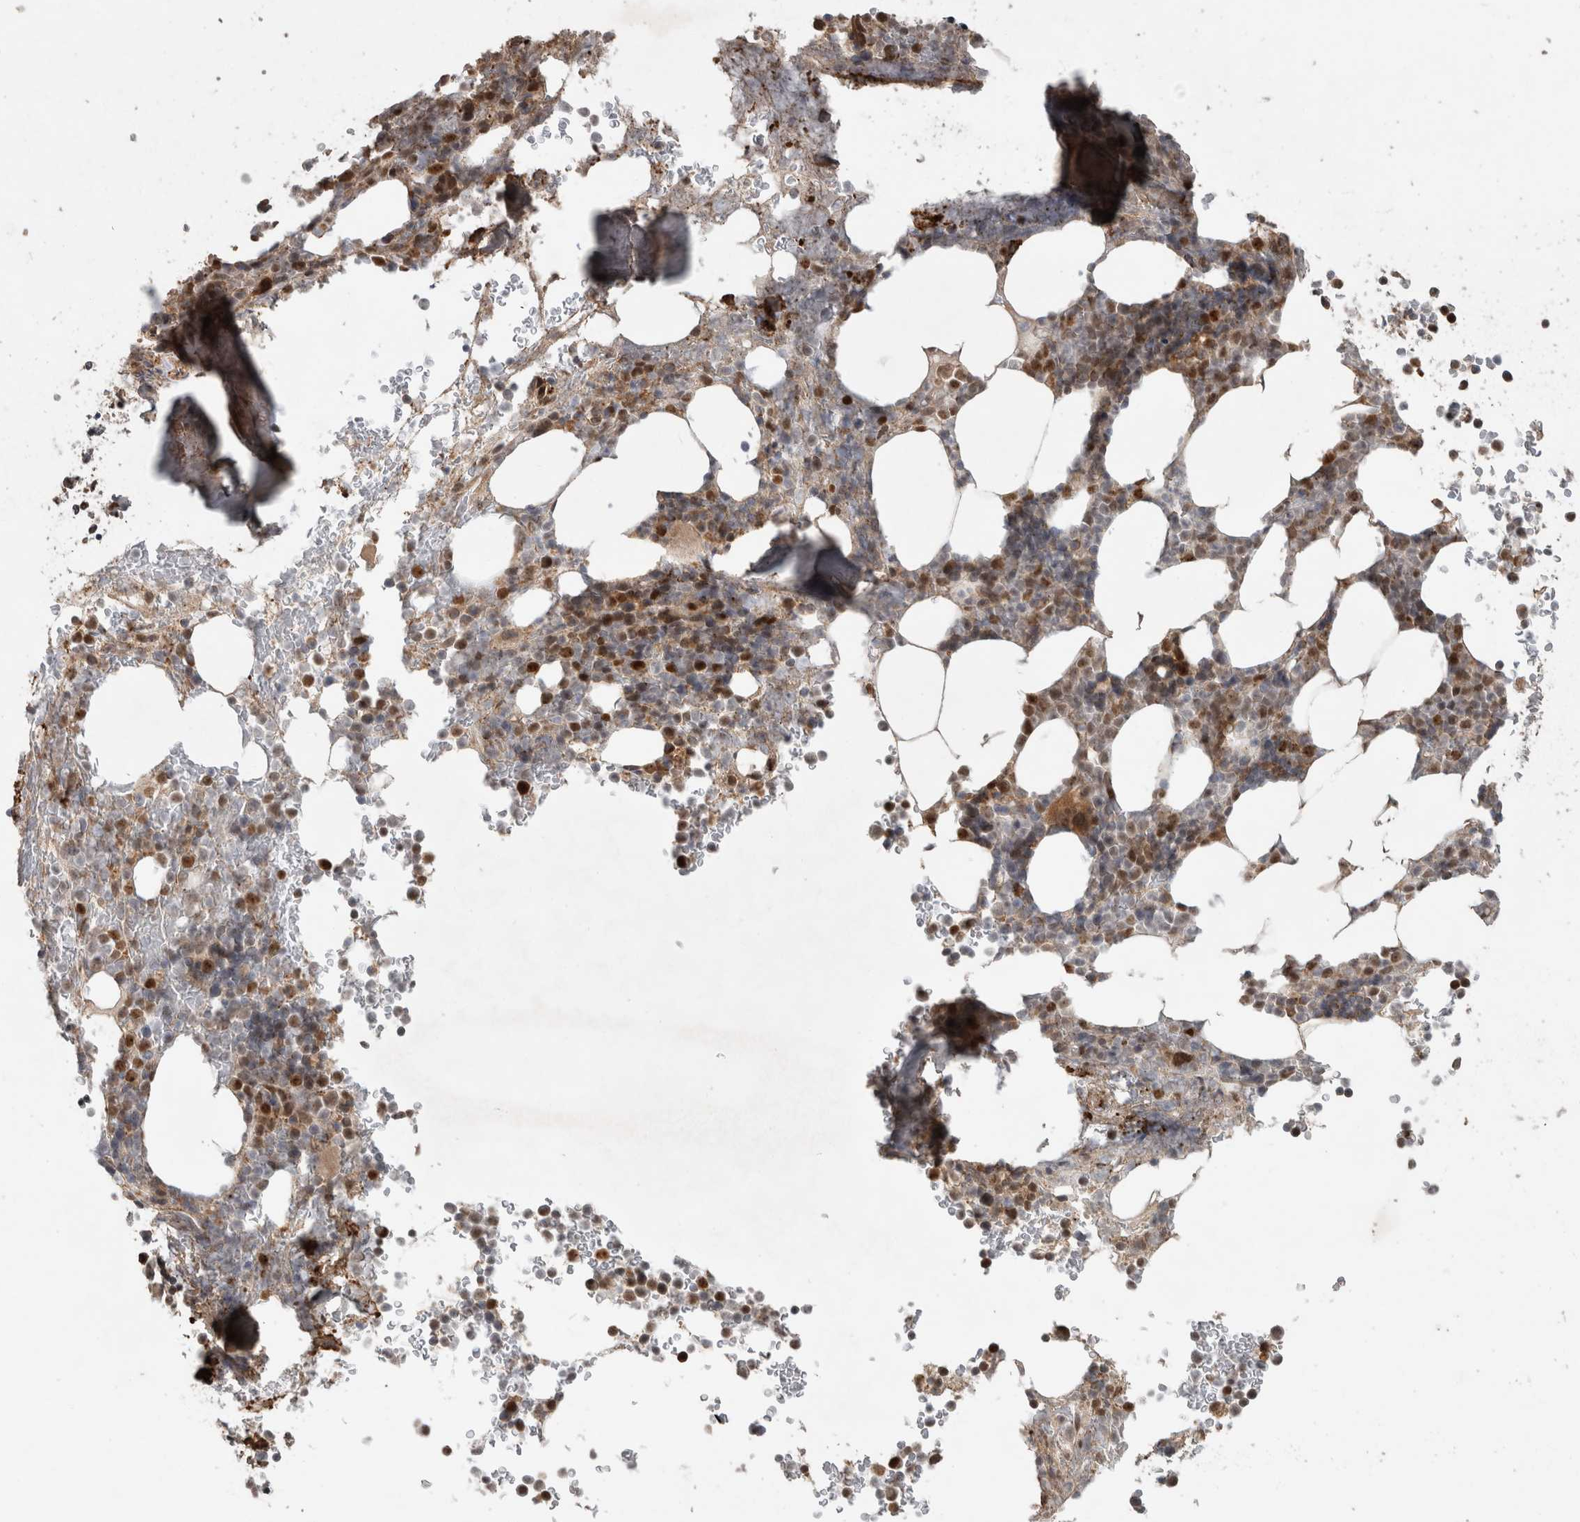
{"staining": {"intensity": "strong", "quantity": "25%-75%", "location": "cytoplasmic/membranous,nuclear"}, "tissue": "bone marrow", "cell_type": "Hematopoietic cells", "image_type": "normal", "snomed": [{"axis": "morphology", "description": "Normal tissue, NOS"}, {"axis": "topography", "description": "Bone marrow"}], "caption": "Immunohistochemical staining of normal human bone marrow exhibits strong cytoplasmic/membranous,nuclear protein staining in approximately 25%-75% of hematopoietic cells.", "gene": "INSRR", "patient": {"sex": "male", "age": 58}}